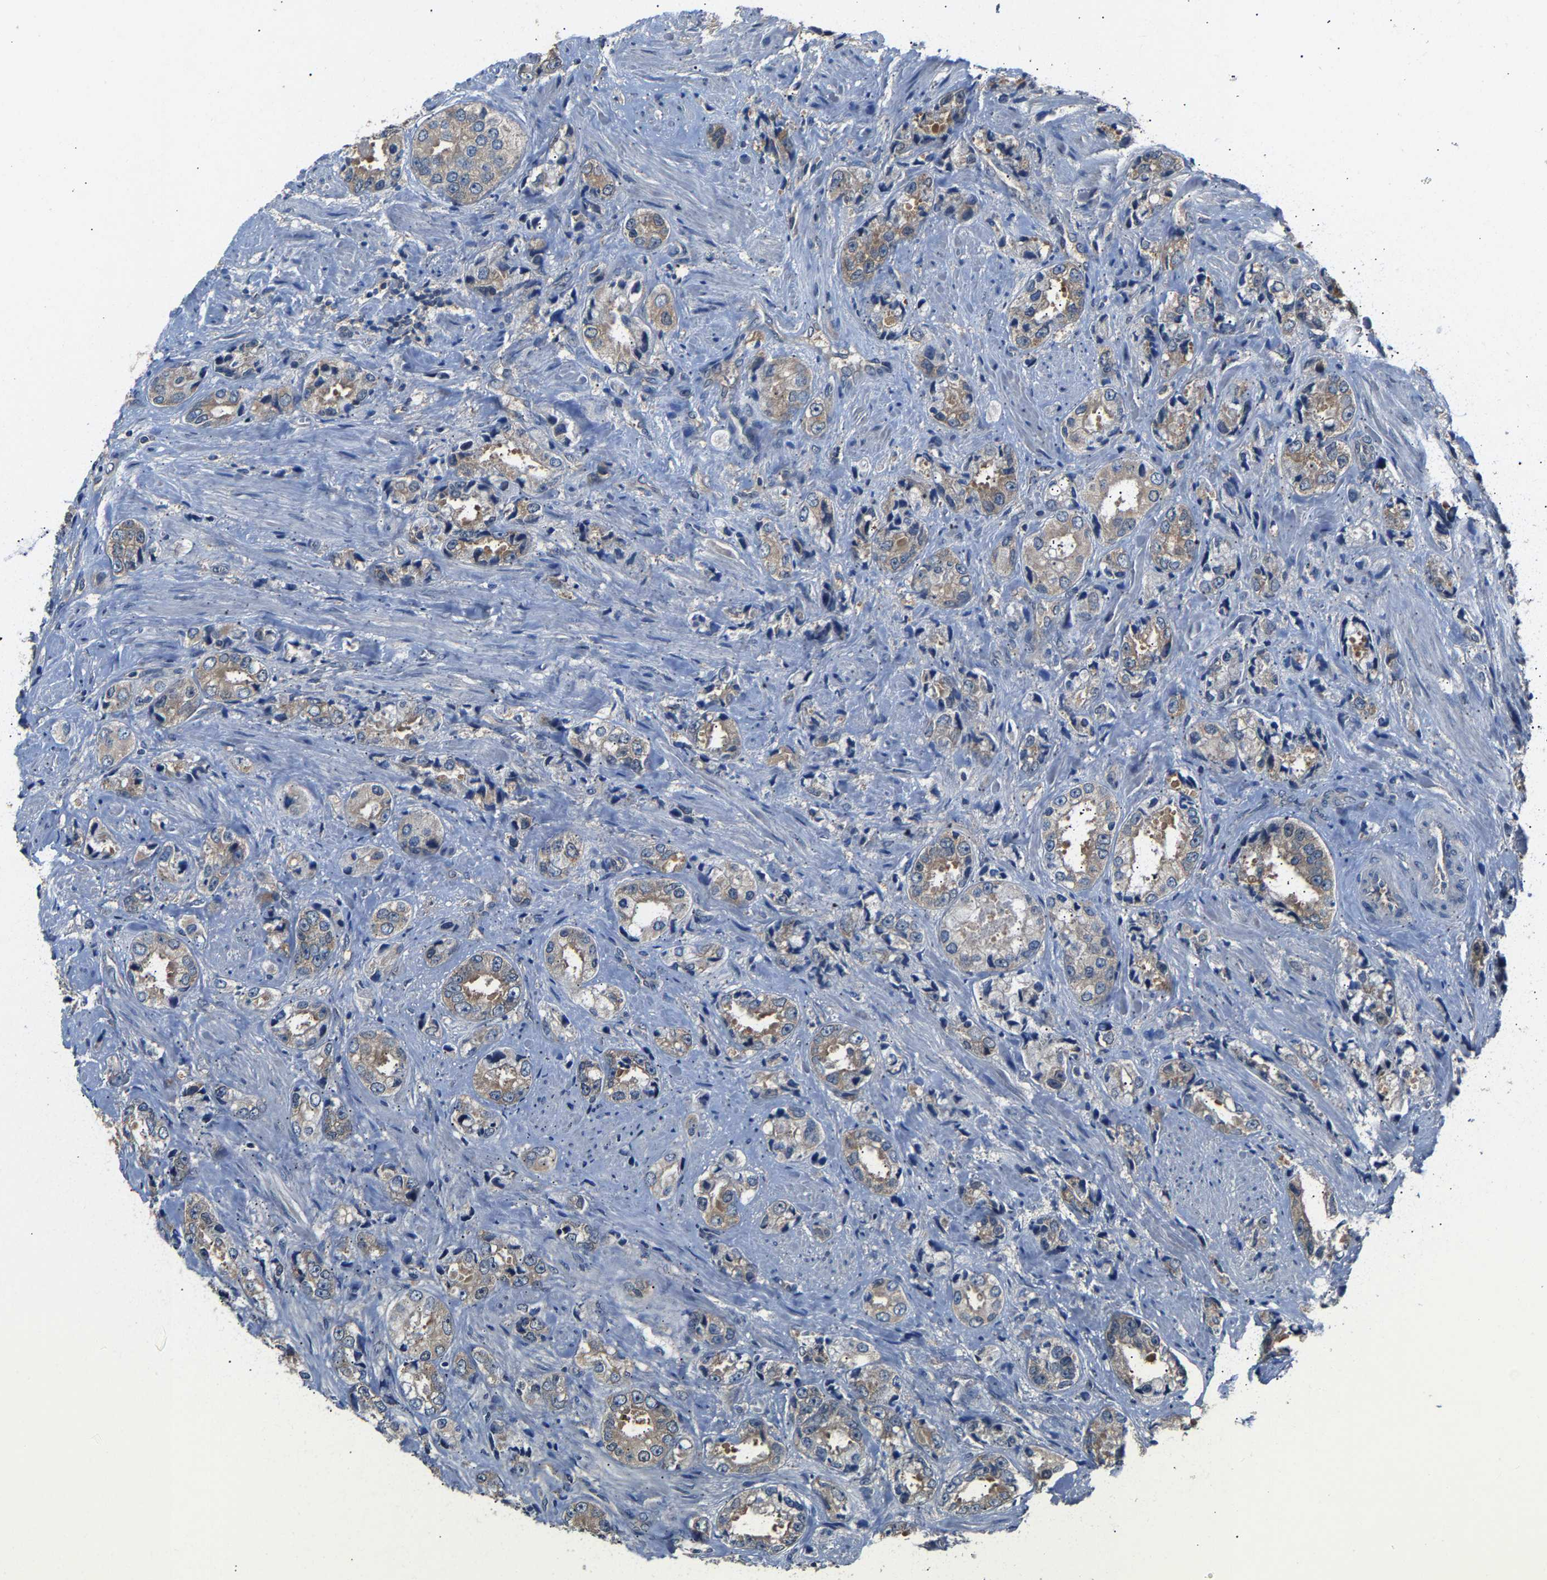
{"staining": {"intensity": "weak", "quantity": "<25%", "location": "cytoplasmic/membranous"}, "tissue": "prostate cancer", "cell_type": "Tumor cells", "image_type": "cancer", "snomed": [{"axis": "morphology", "description": "Adenocarcinoma, High grade"}, {"axis": "topography", "description": "Prostate"}], "caption": "This micrograph is of prostate cancer (adenocarcinoma (high-grade)) stained with immunohistochemistry to label a protein in brown with the nuclei are counter-stained blue. There is no positivity in tumor cells. The staining is performed using DAB (3,3'-diaminobenzidine) brown chromogen with nuclei counter-stained in using hematoxylin.", "gene": "ABCC9", "patient": {"sex": "male", "age": 61}}